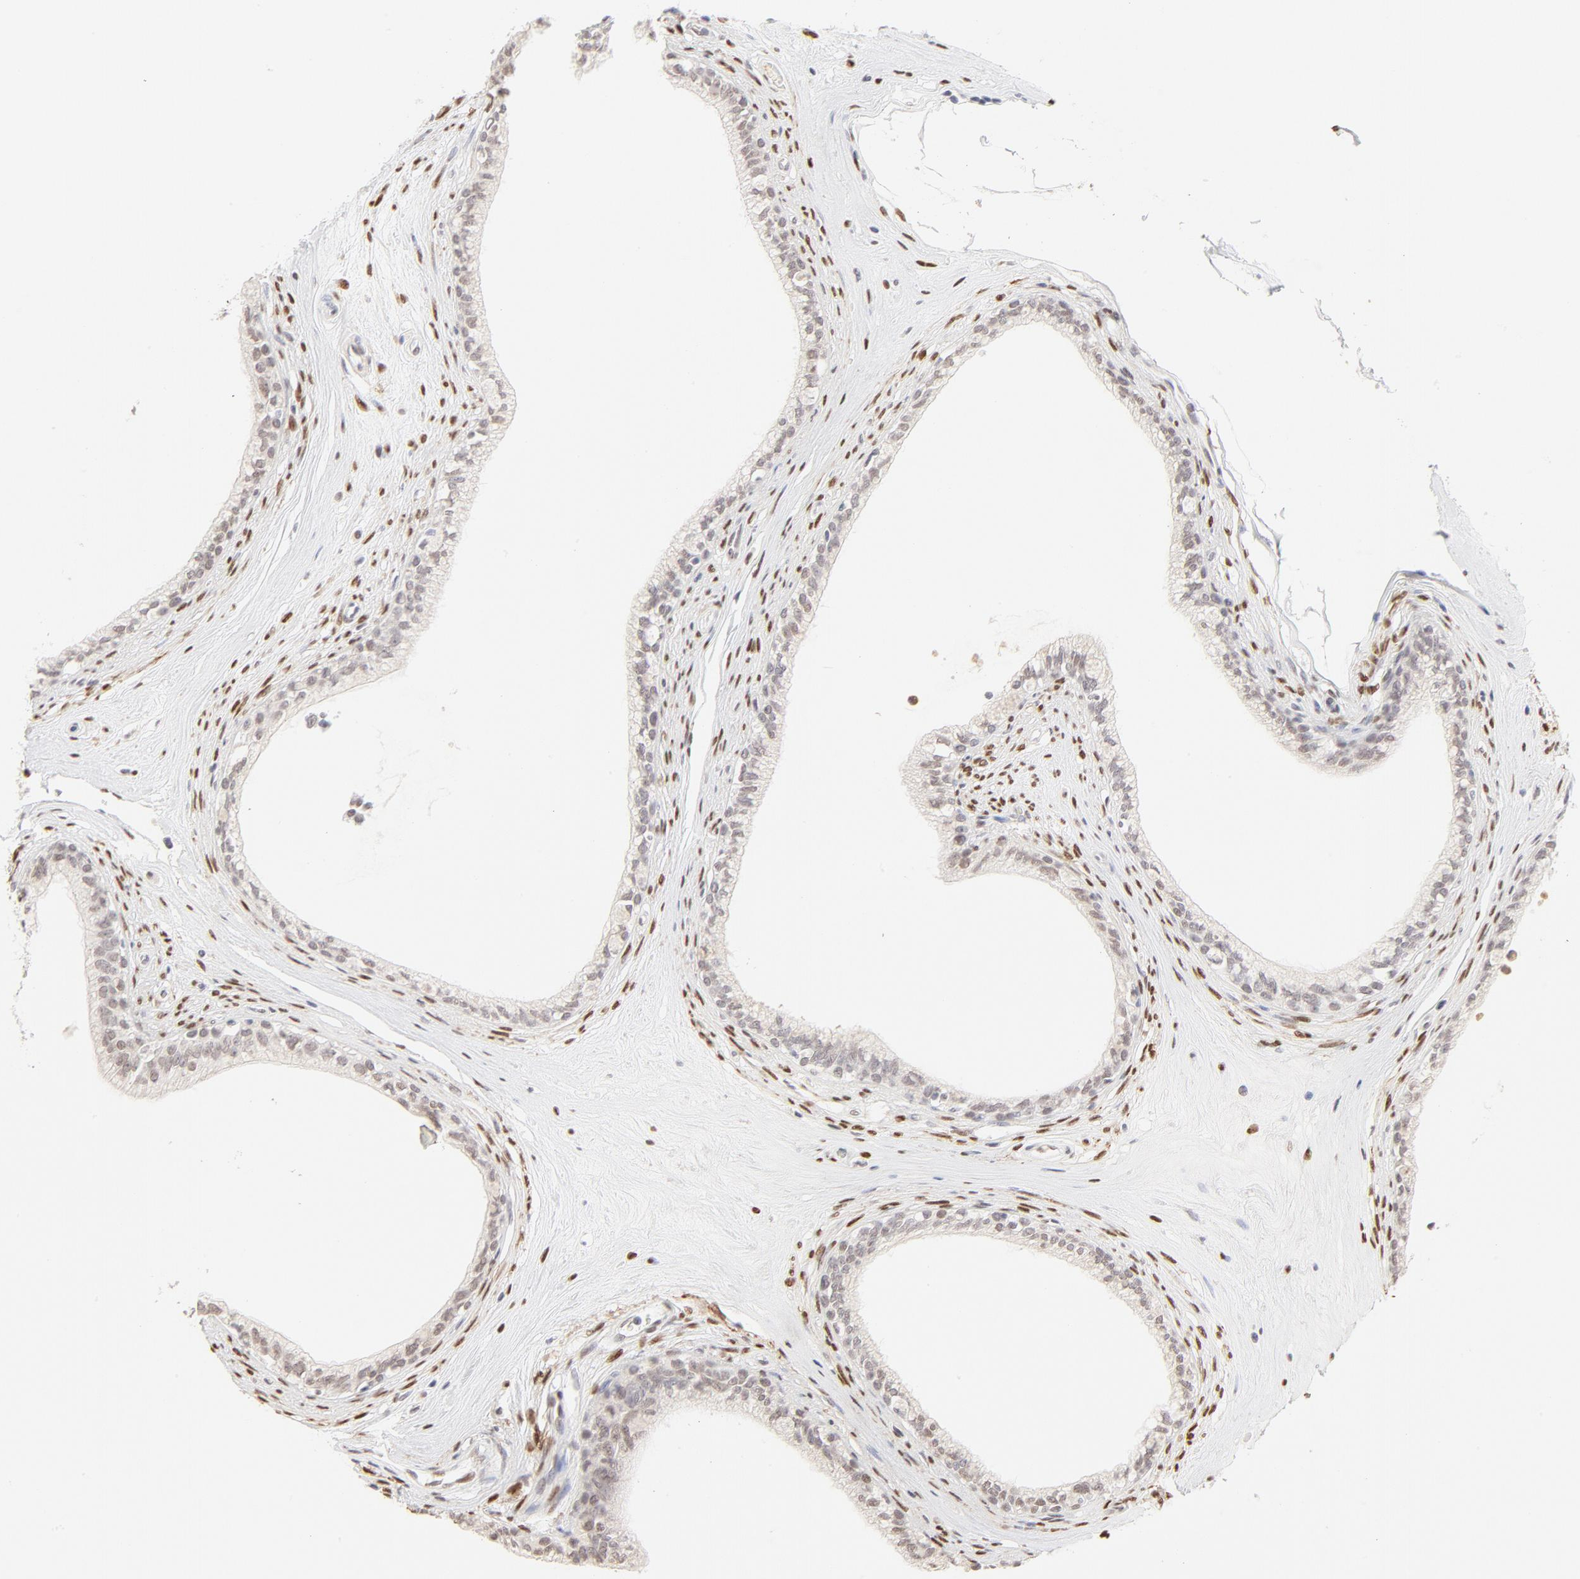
{"staining": {"intensity": "weak", "quantity": "<25%", "location": "nuclear"}, "tissue": "epididymis", "cell_type": "Glandular cells", "image_type": "normal", "snomed": [{"axis": "morphology", "description": "Normal tissue, NOS"}, {"axis": "morphology", "description": "Inflammation, NOS"}, {"axis": "topography", "description": "Epididymis"}], "caption": "Immunohistochemistry histopathology image of benign human epididymis stained for a protein (brown), which displays no expression in glandular cells.", "gene": "PBX1", "patient": {"sex": "male", "age": 84}}